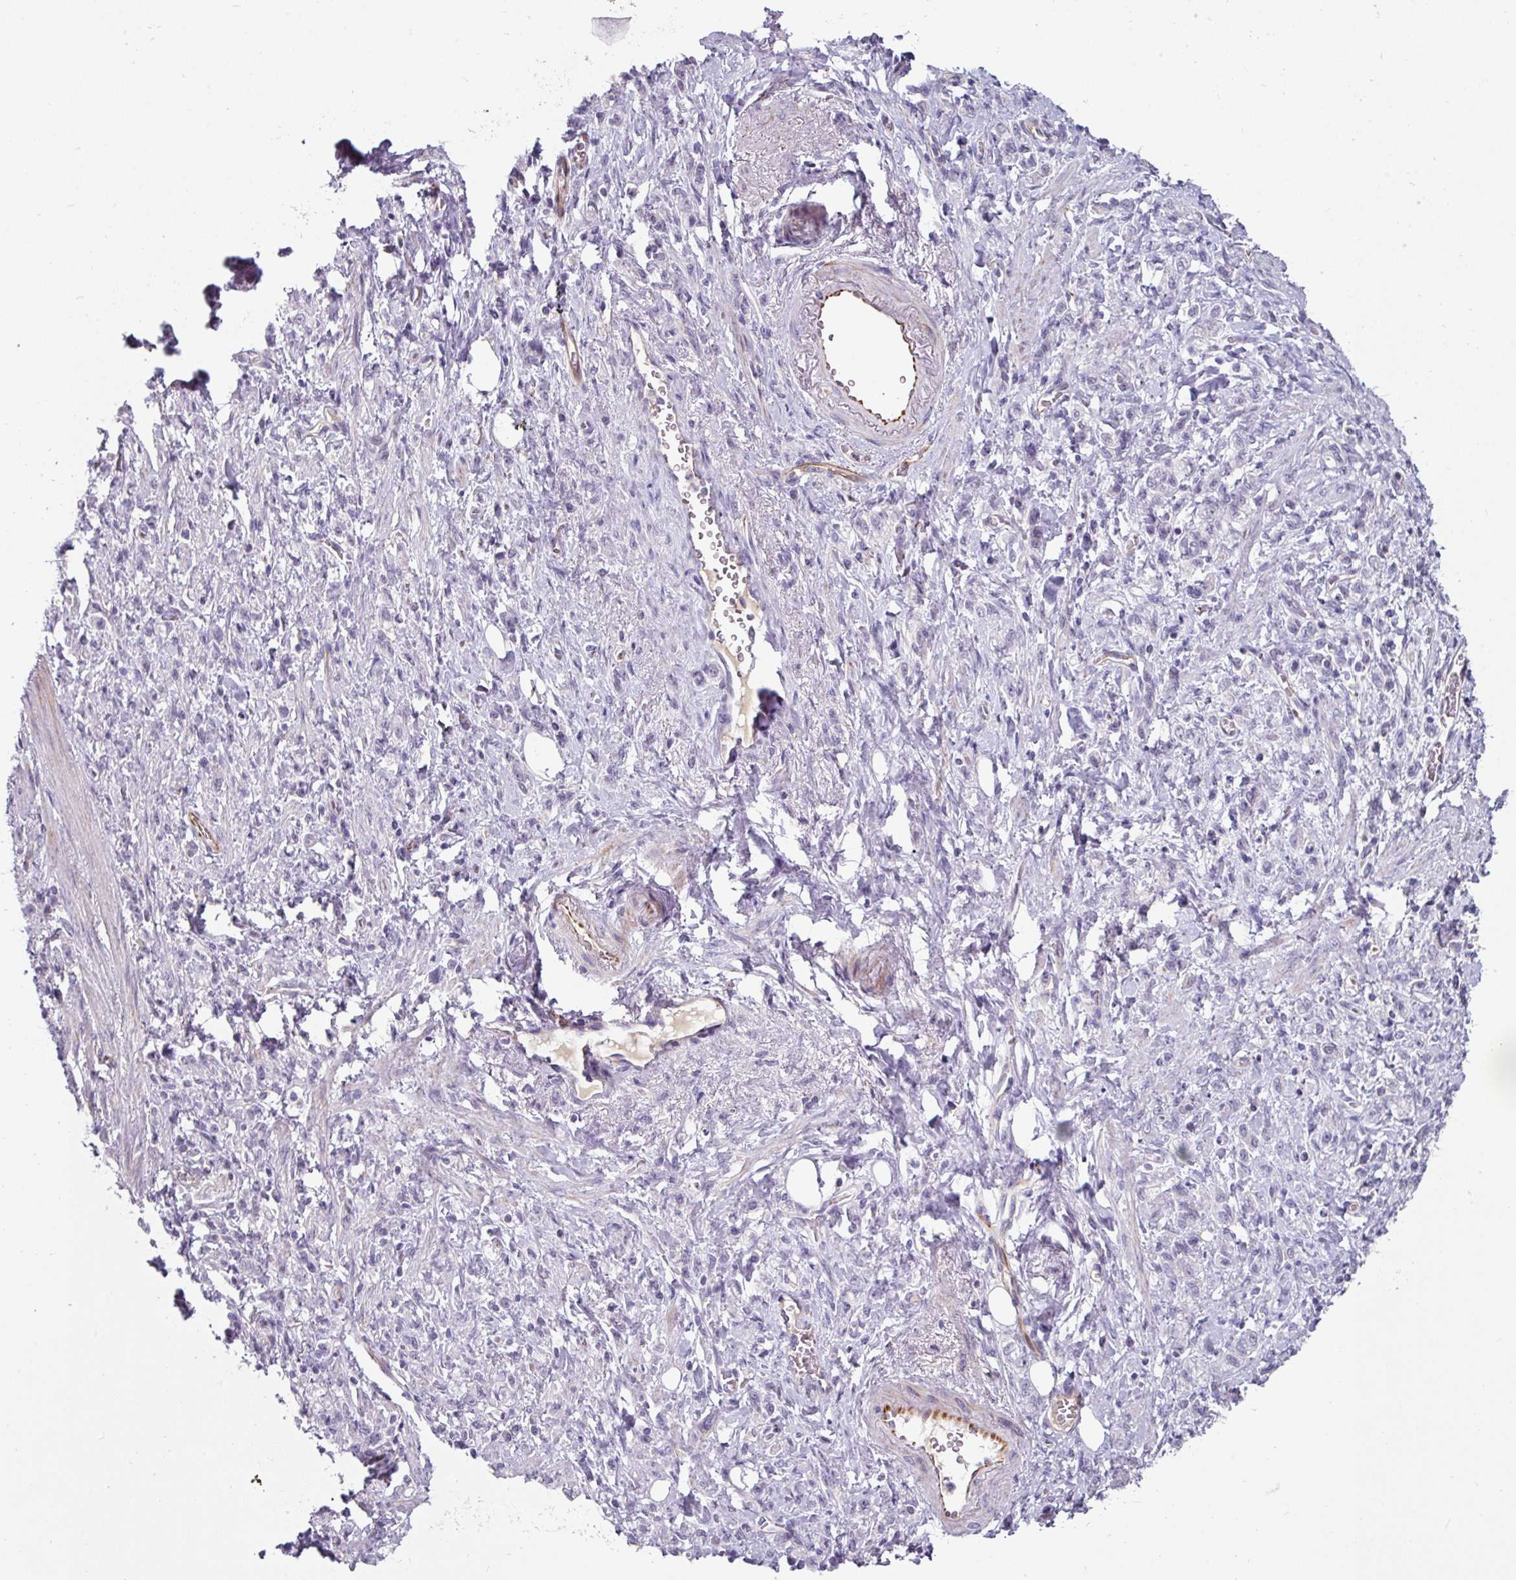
{"staining": {"intensity": "negative", "quantity": "none", "location": "none"}, "tissue": "stomach cancer", "cell_type": "Tumor cells", "image_type": "cancer", "snomed": [{"axis": "morphology", "description": "Adenocarcinoma, NOS"}, {"axis": "topography", "description": "Stomach"}], "caption": "IHC photomicrograph of adenocarcinoma (stomach) stained for a protein (brown), which reveals no staining in tumor cells. (DAB immunohistochemistry (IHC) with hematoxylin counter stain).", "gene": "EYA3", "patient": {"sex": "male", "age": 77}}